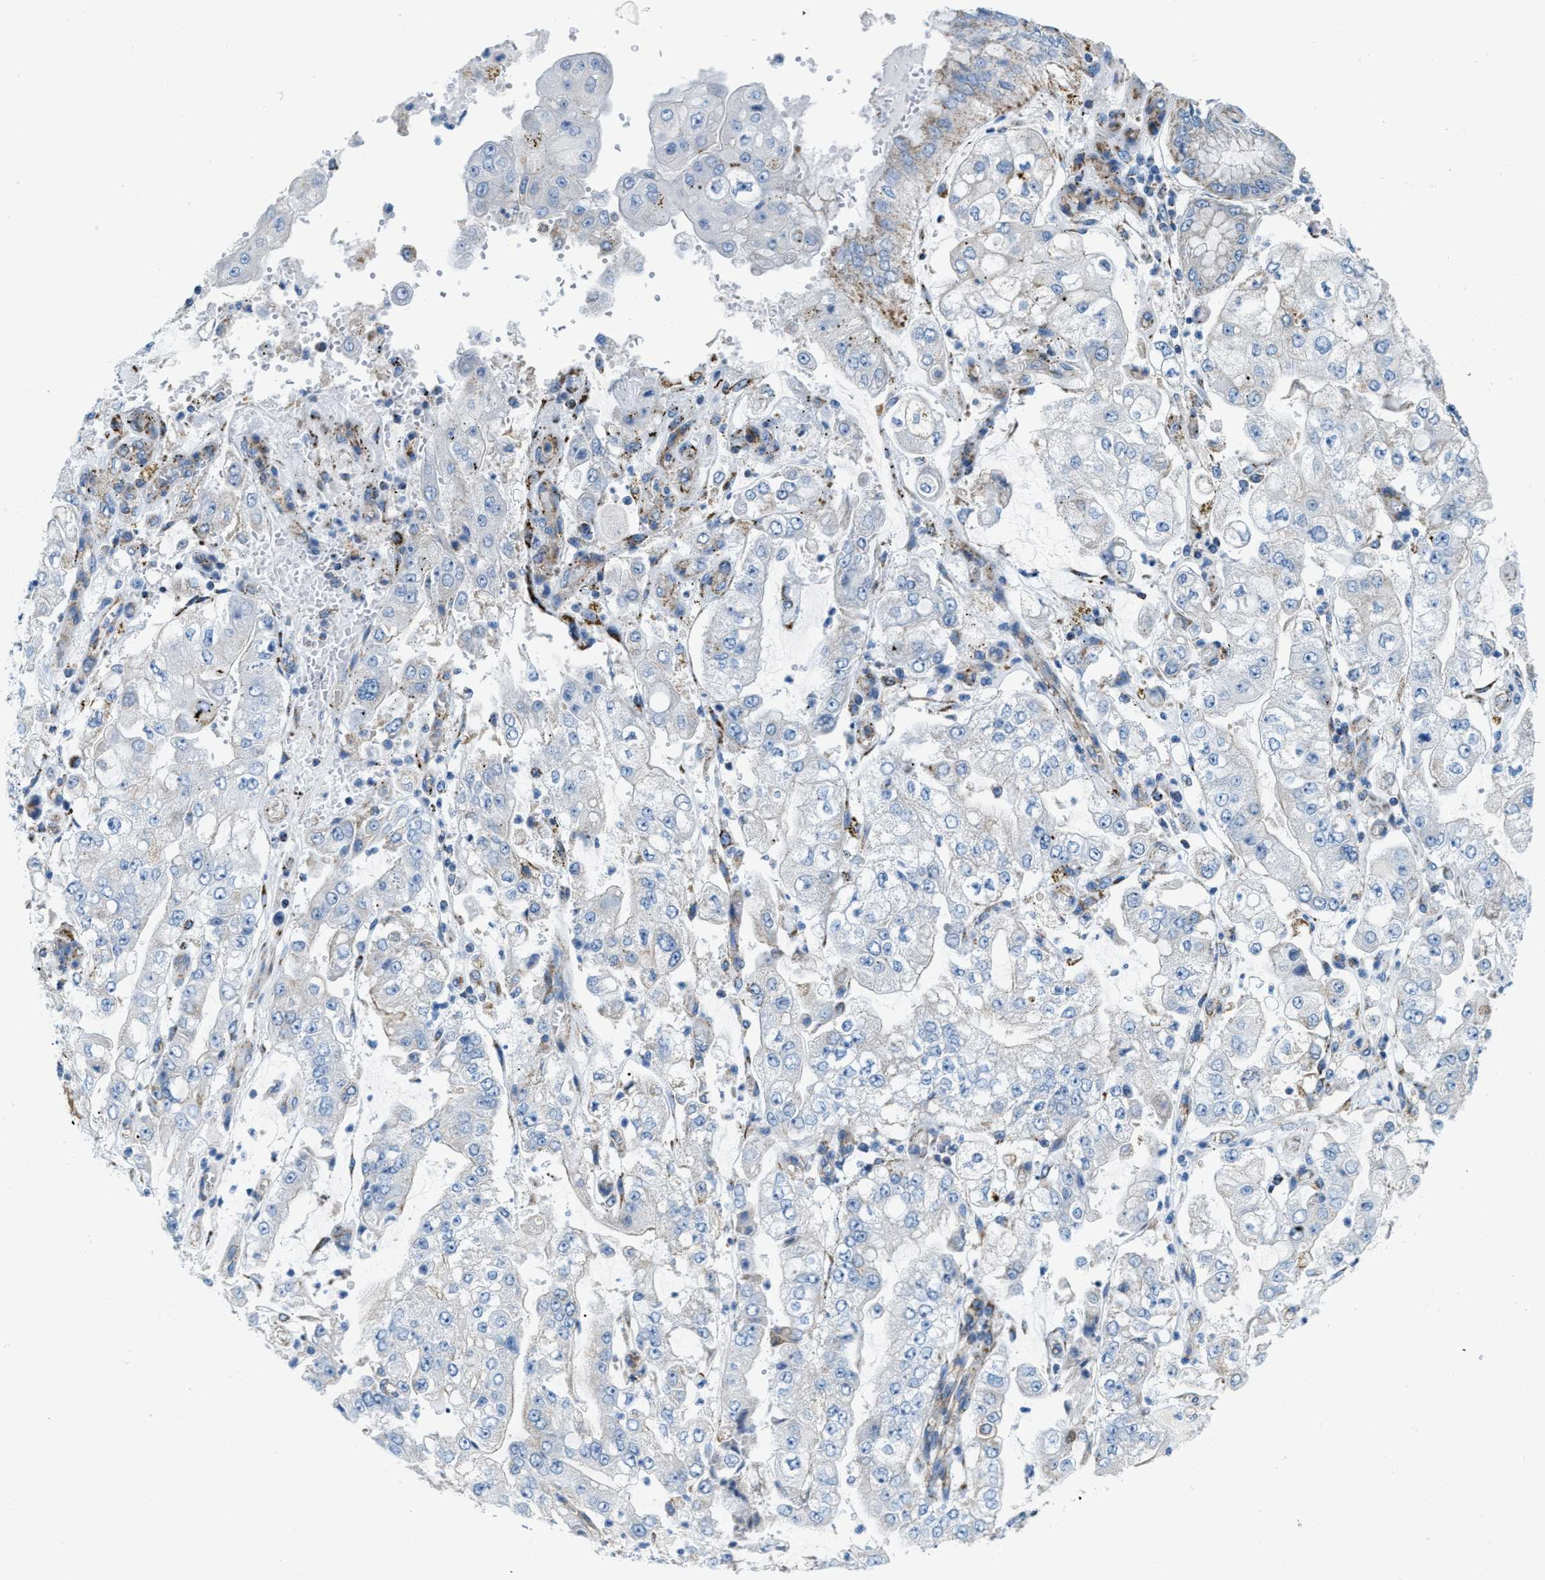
{"staining": {"intensity": "moderate", "quantity": "<25%", "location": "cytoplasmic/membranous"}, "tissue": "stomach cancer", "cell_type": "Tumor cells", "image_type": "cancer", "snomed": [{"axis": "morphology", "description": "Adenocarcinoma, NOS"}, {"axis": "topography", "description": "Stomach"}], "caption": "Immunohistochemical staining of stomach cancer shows moderate cytoplasmic/membranous protein staining in approximately <25% of tumor cells. The staining is performed using DAB (3,3'-diaminobenzidine) brown chromogen to label protein expression. The nuclei are counter-stained blue using hematoxylin.", "gene": "JADE1", "patient": {"sex": "male", "age": 76}}